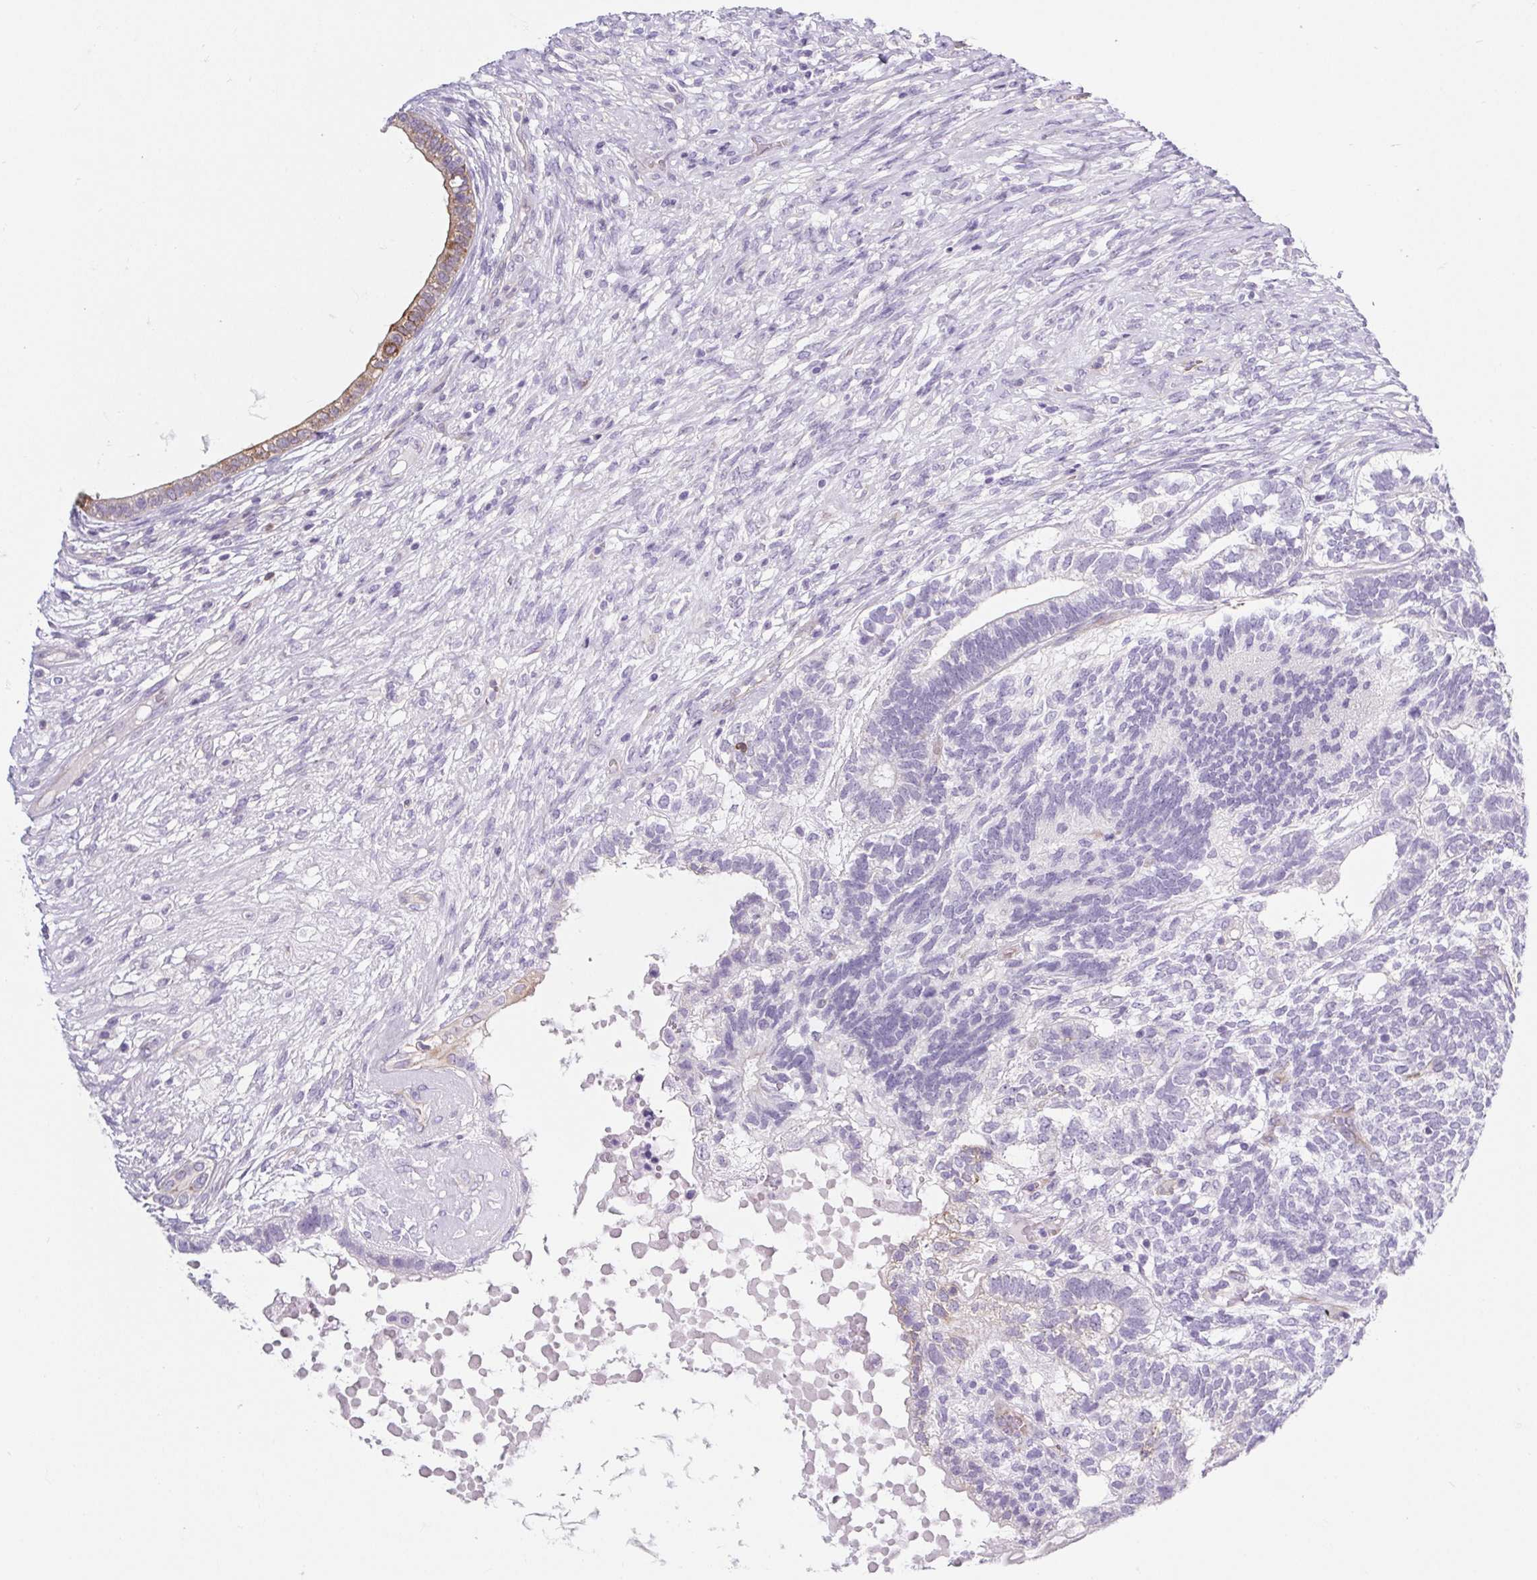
{"staining": {"intensity": "strong", "quantity": "<25%", "location": "cytoplasmic/membranous"}, "tissue": "testis cancer", "cell_type": "Tumor cells", "image_type": "cancer", "snomed": [{"axis": "morphology", "description": "Seminoma, NOS"}, {"axis": "morphology", "description": "Carcinoma, Embryonal, NOS"}, {"axis": "topography", "description": "Testis"}], "caption": "Human testis cancer (embryonal carcinoma) stained with a brown dye reveals strong cytoplasmic/membranous positive positivity in approximately <25% of tumor cells.", "gene": "BCAS1", "patient": {"sex": "male", "age": 41}}